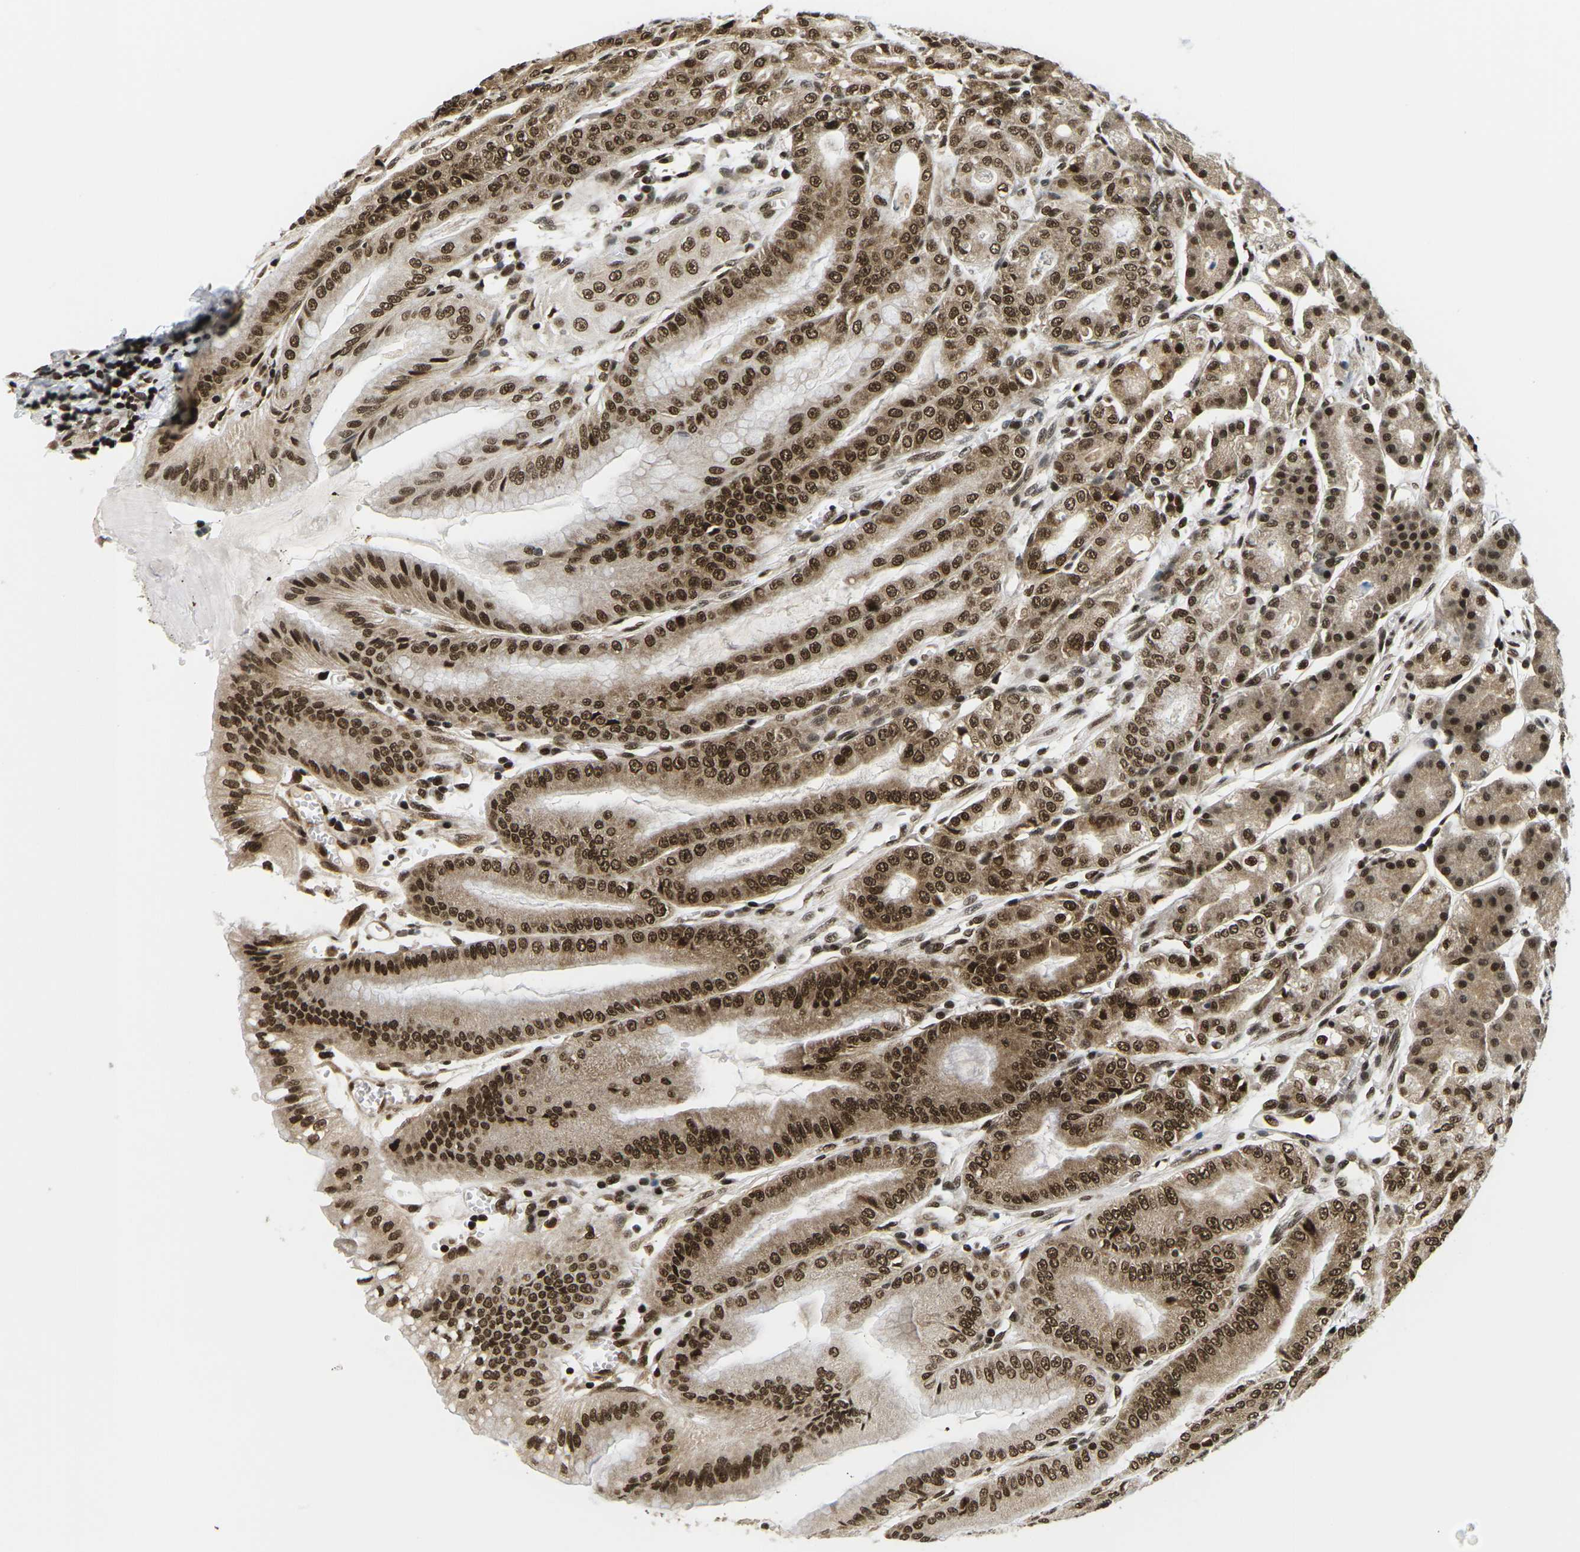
{"staining": {"intensity": "strong", "quantity": ">75%", "location": "cytoplasmic/membranous,nuclear"}, "tissue": "stomach", "cell_type": "Glandular cells", "image_type": "normal", "snomed": [{"axis": "morphology", "description": "Normal tissue, NOS"}, {"axis": "topography", "description": "Stomach, lower"}], "caption": "Protein staining displays strong cytoplasmic/membranous,nuclear expression in about >75% of glandular cells in benign stomach.", "gene": "CELF1", "patient": {"sex": "male", "age": 71}}